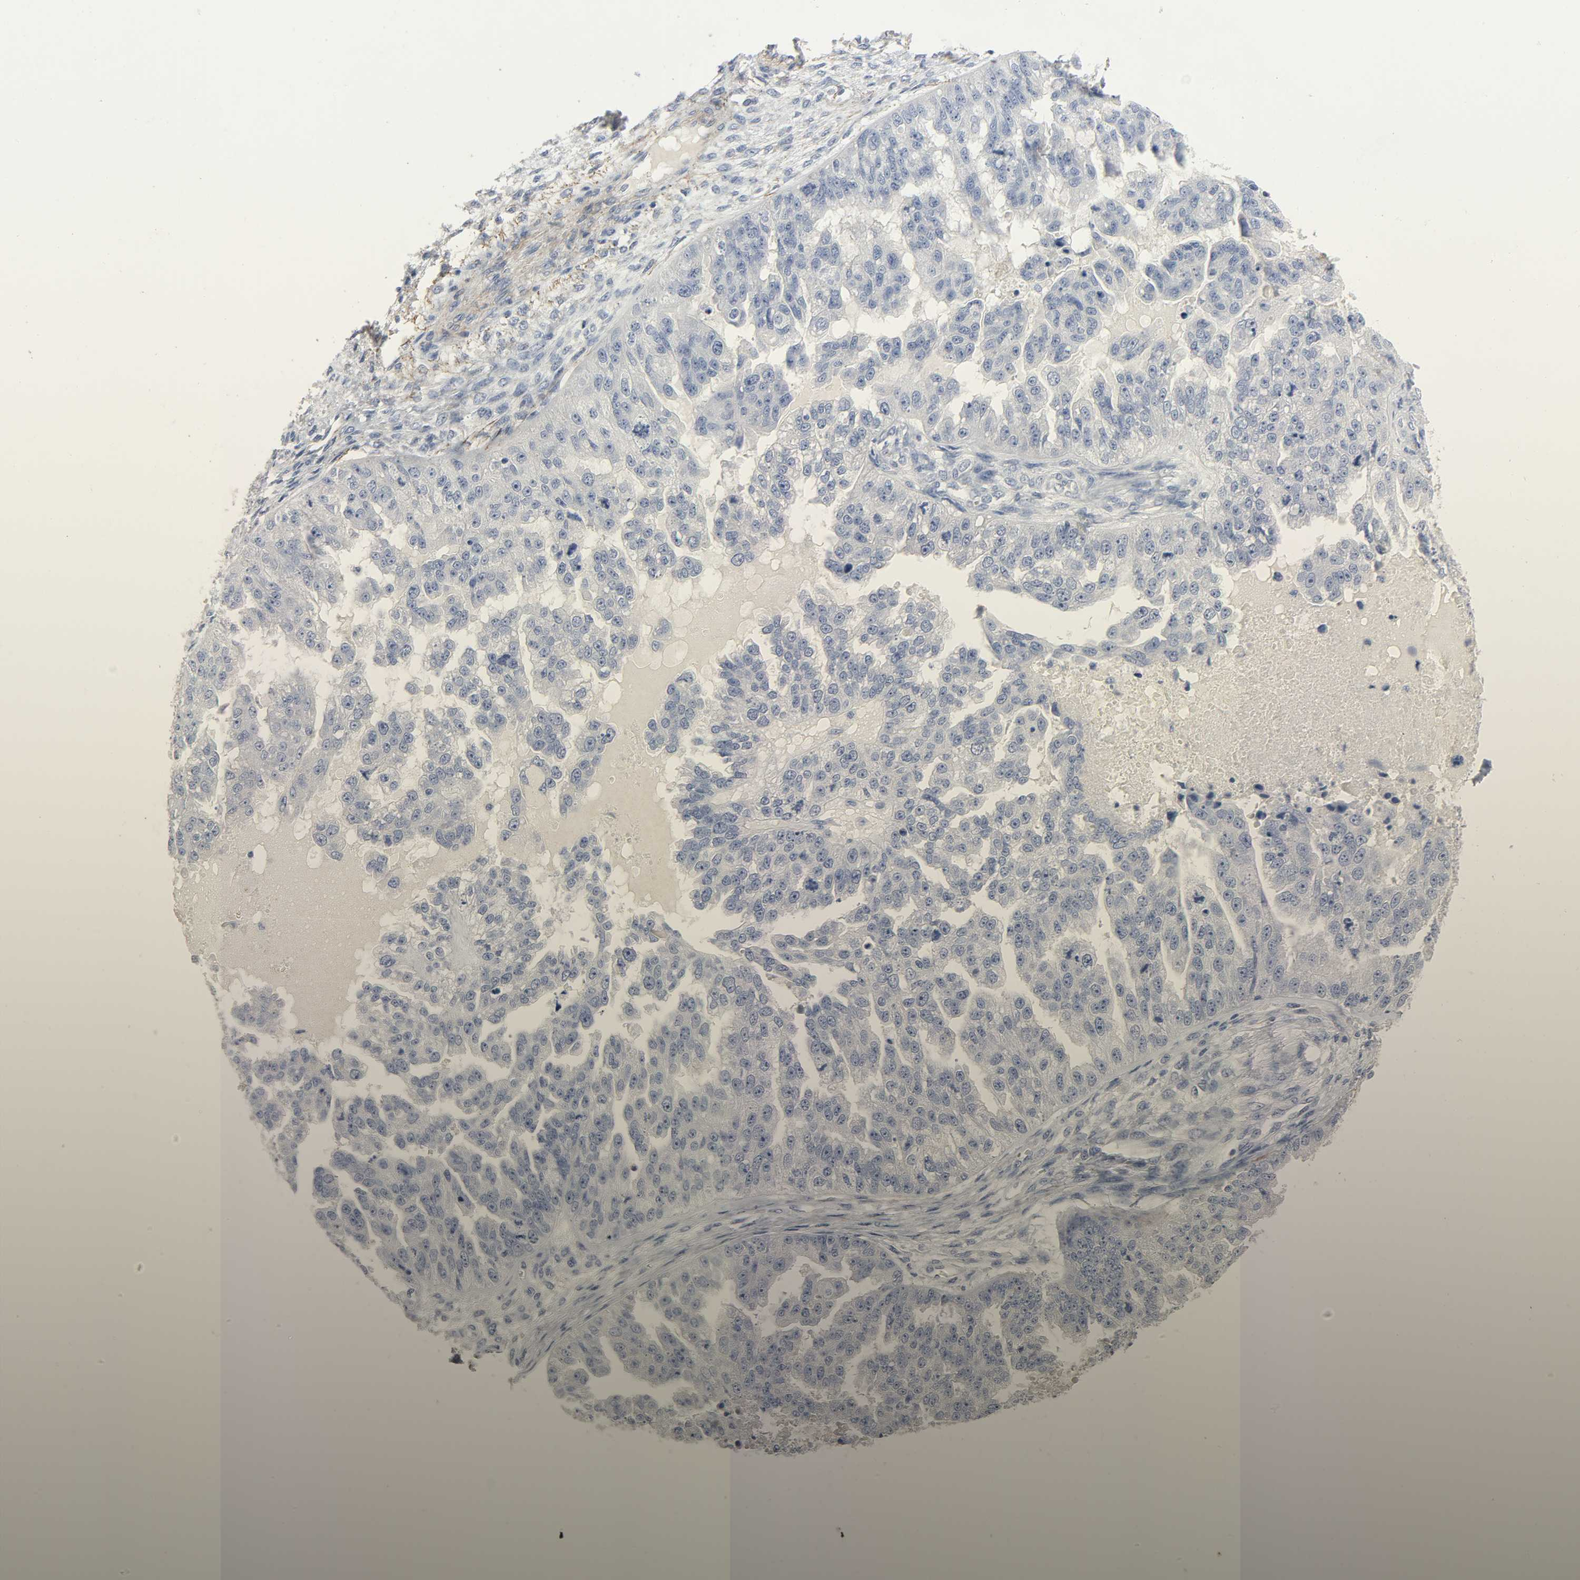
{"staining": {"intensity": "negative", "quantity": "none", "location": "none"}, "tissue": "ovarian cancer", "cell_type": "Tumor cells", "image_type": "cancer", "snomed": [{"axis": "morphology", "description": "Cystadenocarcinoma, serous, NOS"}, {"axis": "topography", "description": "Ovary"}], "caption": "An image of ovarian cancer stained for a protein shows no brown staining in tumor cells. (Brightfield microscopy of DAB immunohistochemistry at high magnification).", "gene": "FBLN5", "patient": {"sex": "female", "age": 58}}